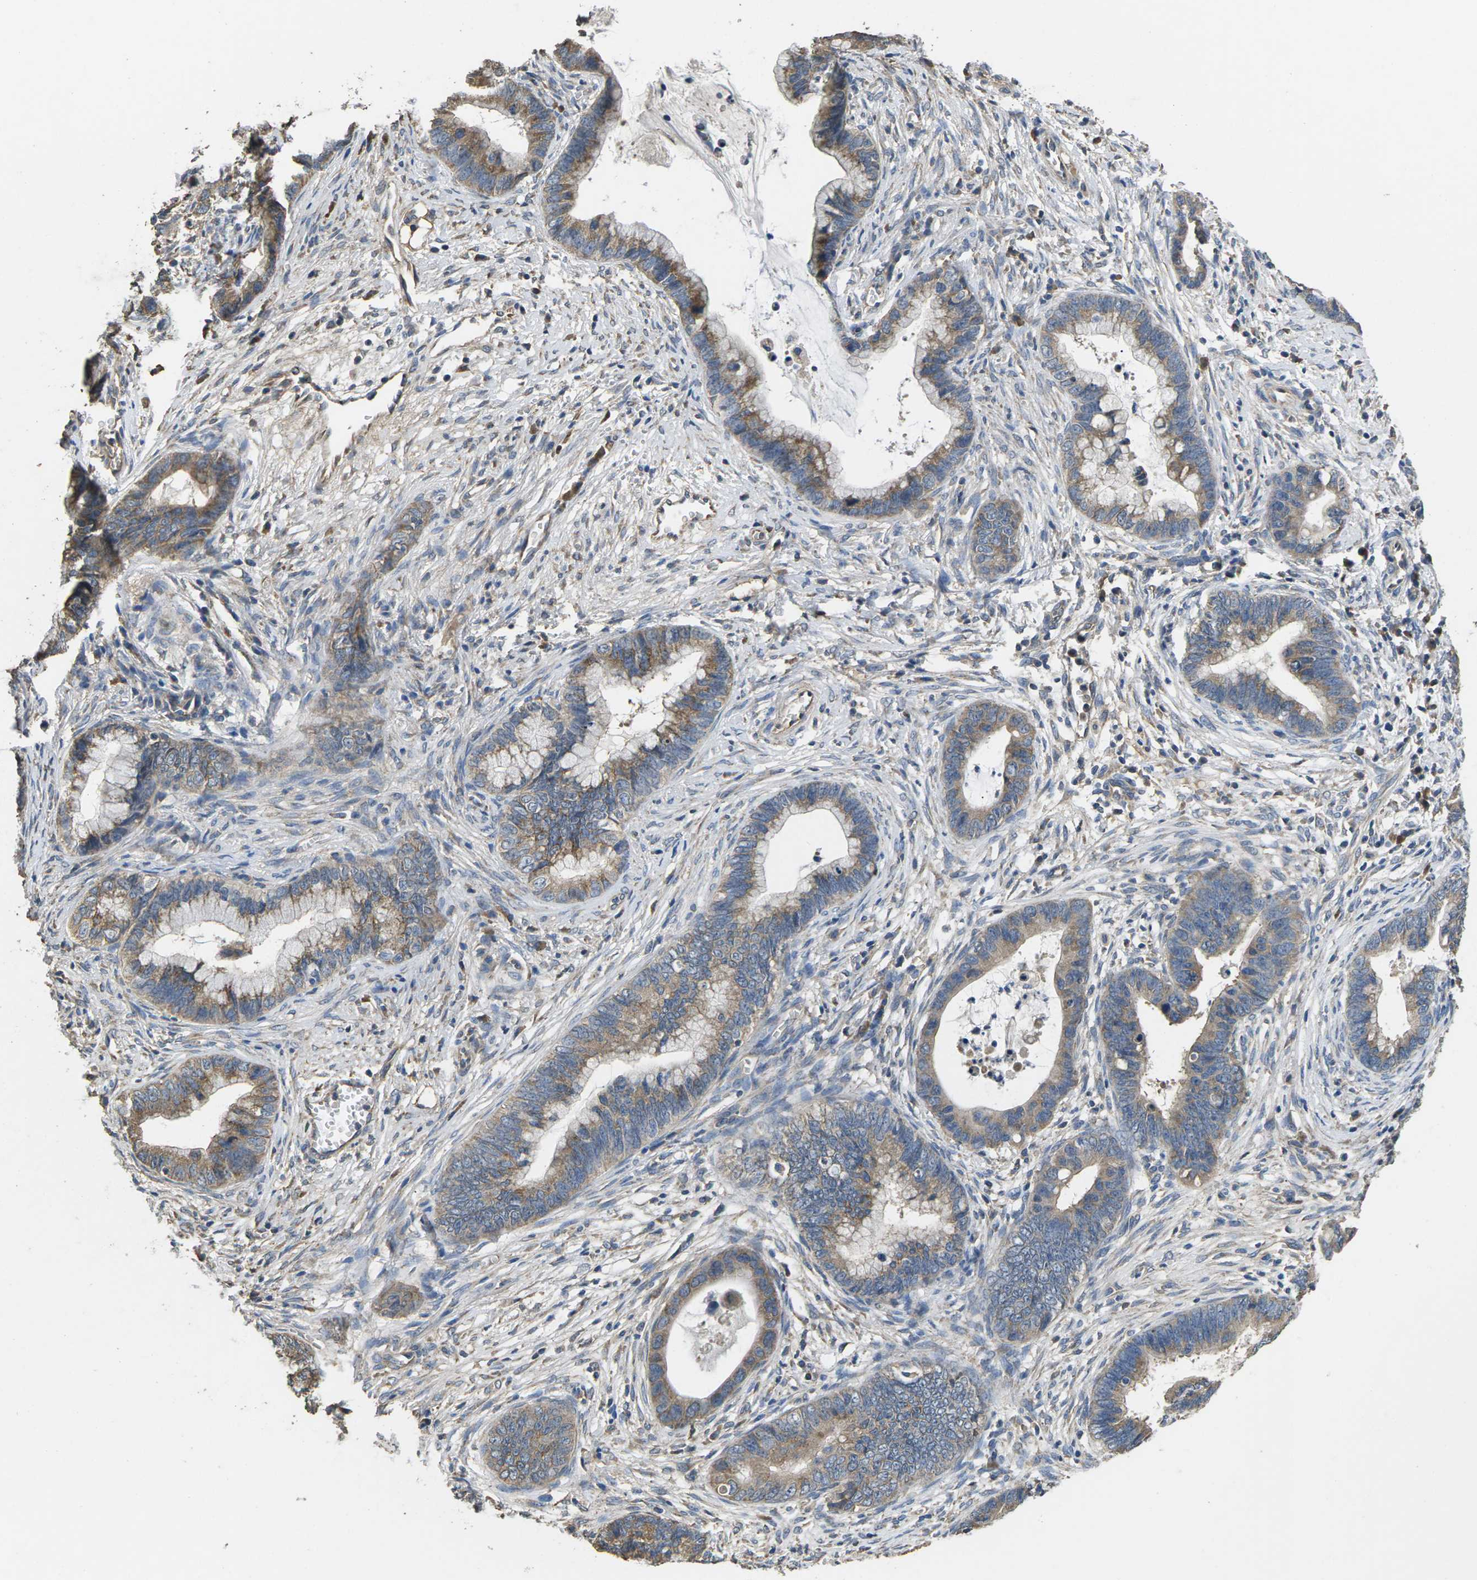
{"staining": {"intensity": "weak", "quantity": ">75%", "location": "cytoplasmic/membranous"}, "tissue": "cervical cancer", "cell_type": "Tumor cells", "image_type": "cancer", "snomed": [{"axis": "morphology", "description": "Adenocarcinoma, NOS"}, {"axis": "topography", "description": "Cervix"}], "caption": "Tumor cells reveal low levels of weak cytoplasmic/membranous expression in approximately >75% of cells in human cervical adenocarcinoma. The protein of interest is stained brown, and the nuclei are stained in blue (DAB IHC with brightfield microscopy, high magnification).", "gene": "B4GAT1", "patient": {"sex": "female", "age": 44}}